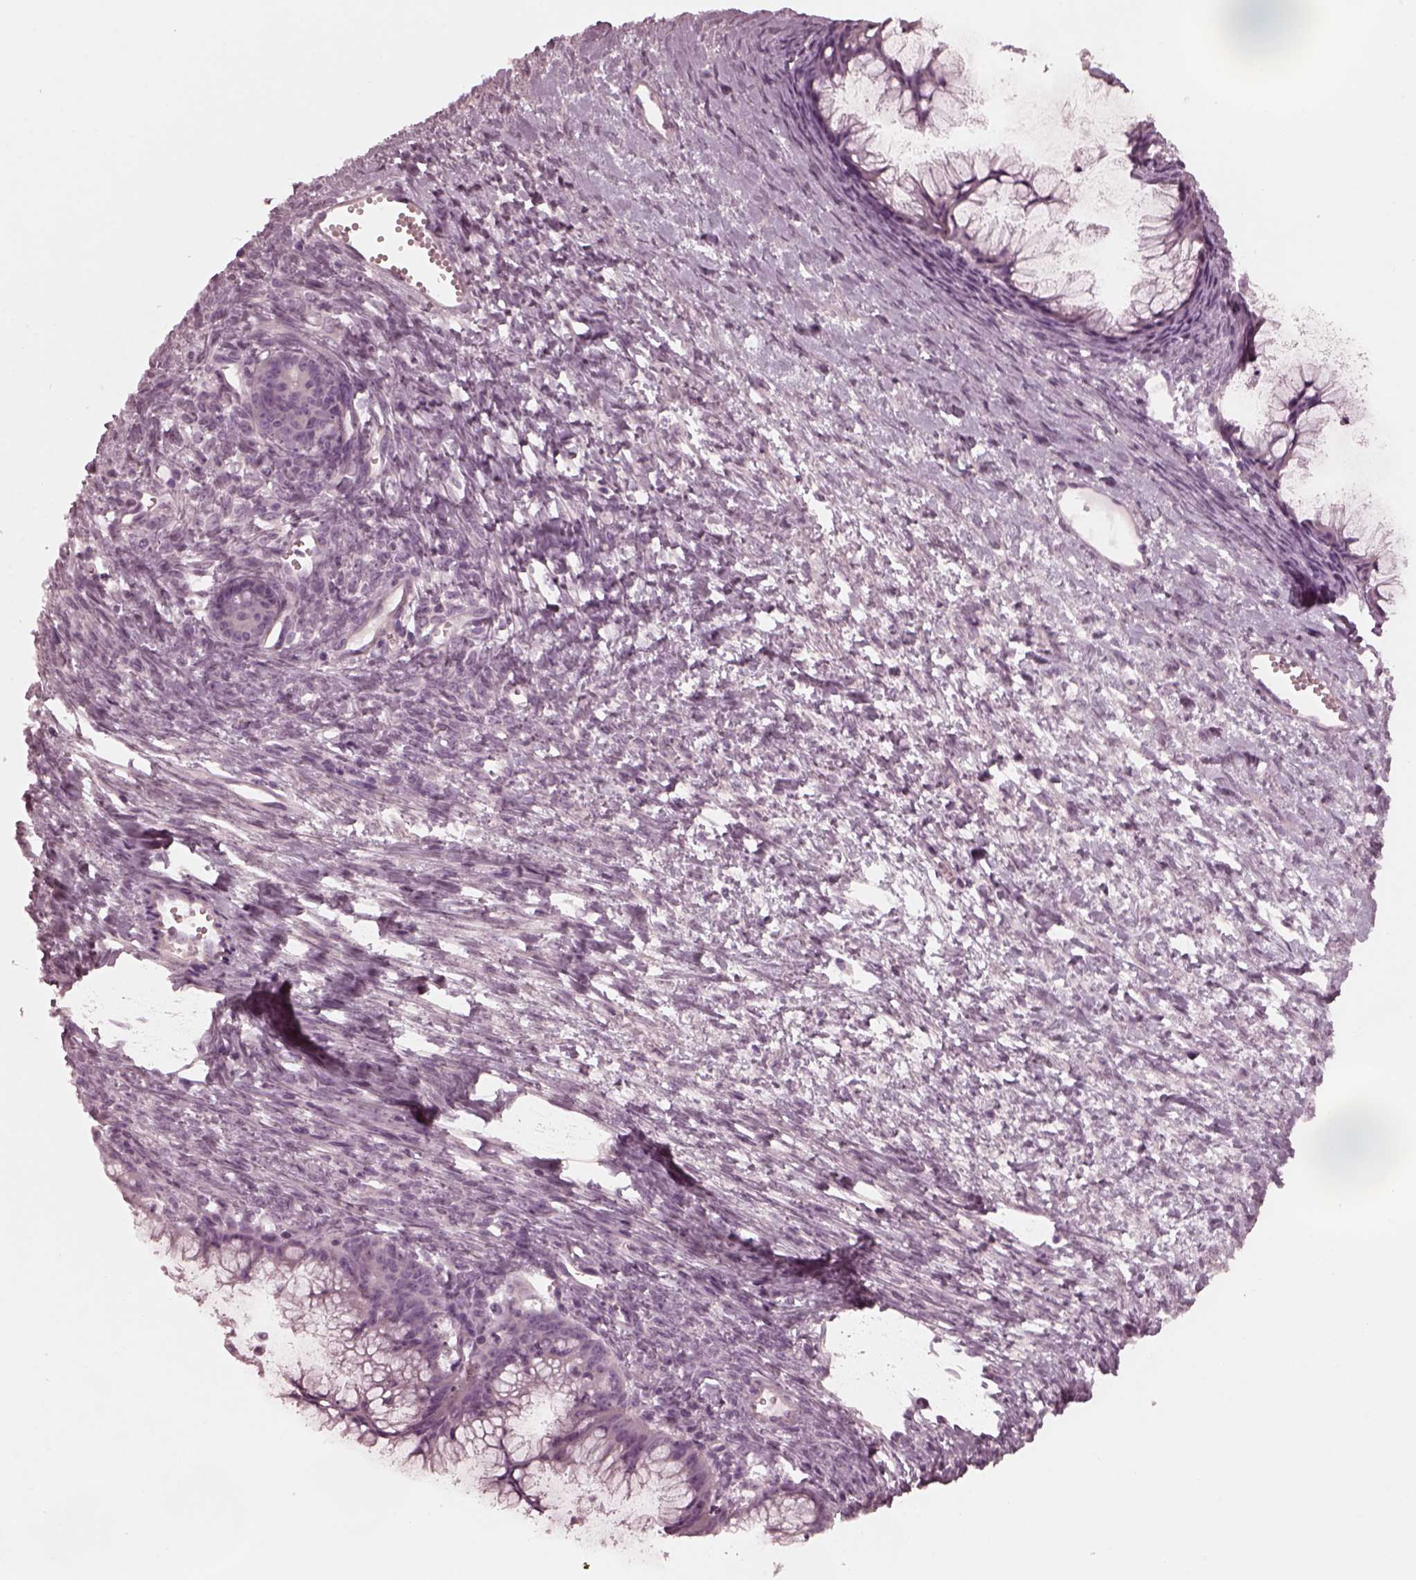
{"staining": {"intensity": "negative", "quantity": "none", "location": "none"}, "tissue": "ovarian cancer", "cell_type": "Tumor cells", "image_type": "cancer", "snomed": [{"axis": "morphology", "description": "Cystadenocarcinoma, mucinous, NOS"}, {"axis": "topography", "description": "Ovary"}], "caption": "DAB immunohistochemical staining of human ovarian cancer (mucinous cystadenocarcinoma) reveals no significant staining in tumor cells. The staining is performed using DAB (3,3'-diaminobenzidine) brown chromogen with nuclei counter-stained in using hematoxylin.", "gene": "KIF6", "patient": {"sex": "female", "age": 41}}